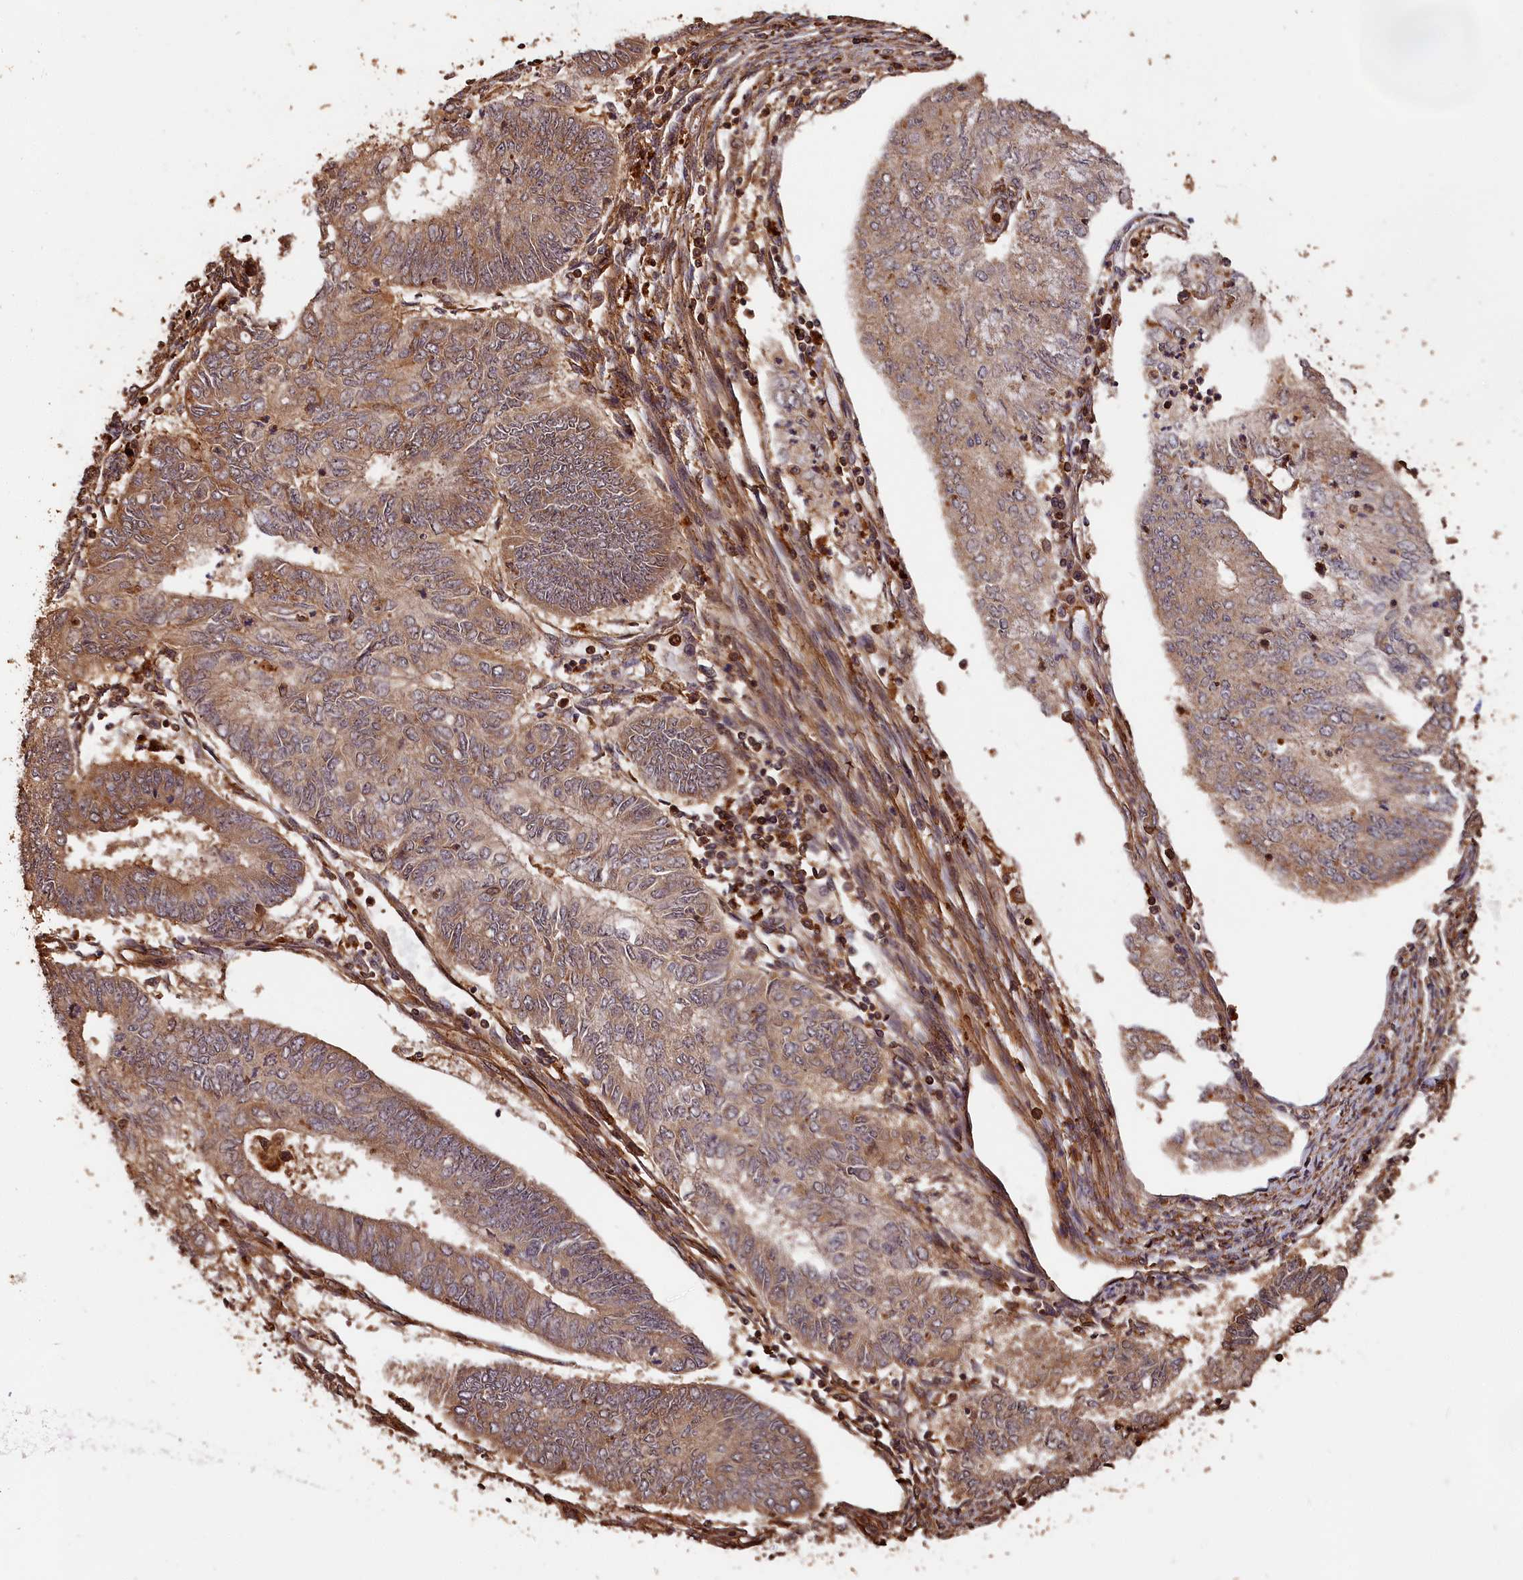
{"staining": {"intensity": "moderate", "quantity": ">75%", "location": "cytoplasmic/membranous"}, "tissue": "endometrial cancer", "cell_type": "Tumor cells", "image_type": "cancer", "snomed": [{"axis": "morphology", "description": "Adenocarcinoma, NOS"}, {"axis": "topography", "description": "Endometrium"}], "caption": "Protein expression analysis of human endometrial cancer (adenocarcinoma) reveals moderate cytoplasmic/membranous positivity in approximately >75% of tumor cells. The protein of interest is shown in brown color, while the nuclei are stained blue.", "gene": "MMP15", "patient": {"sex": "female", "age": 68}}